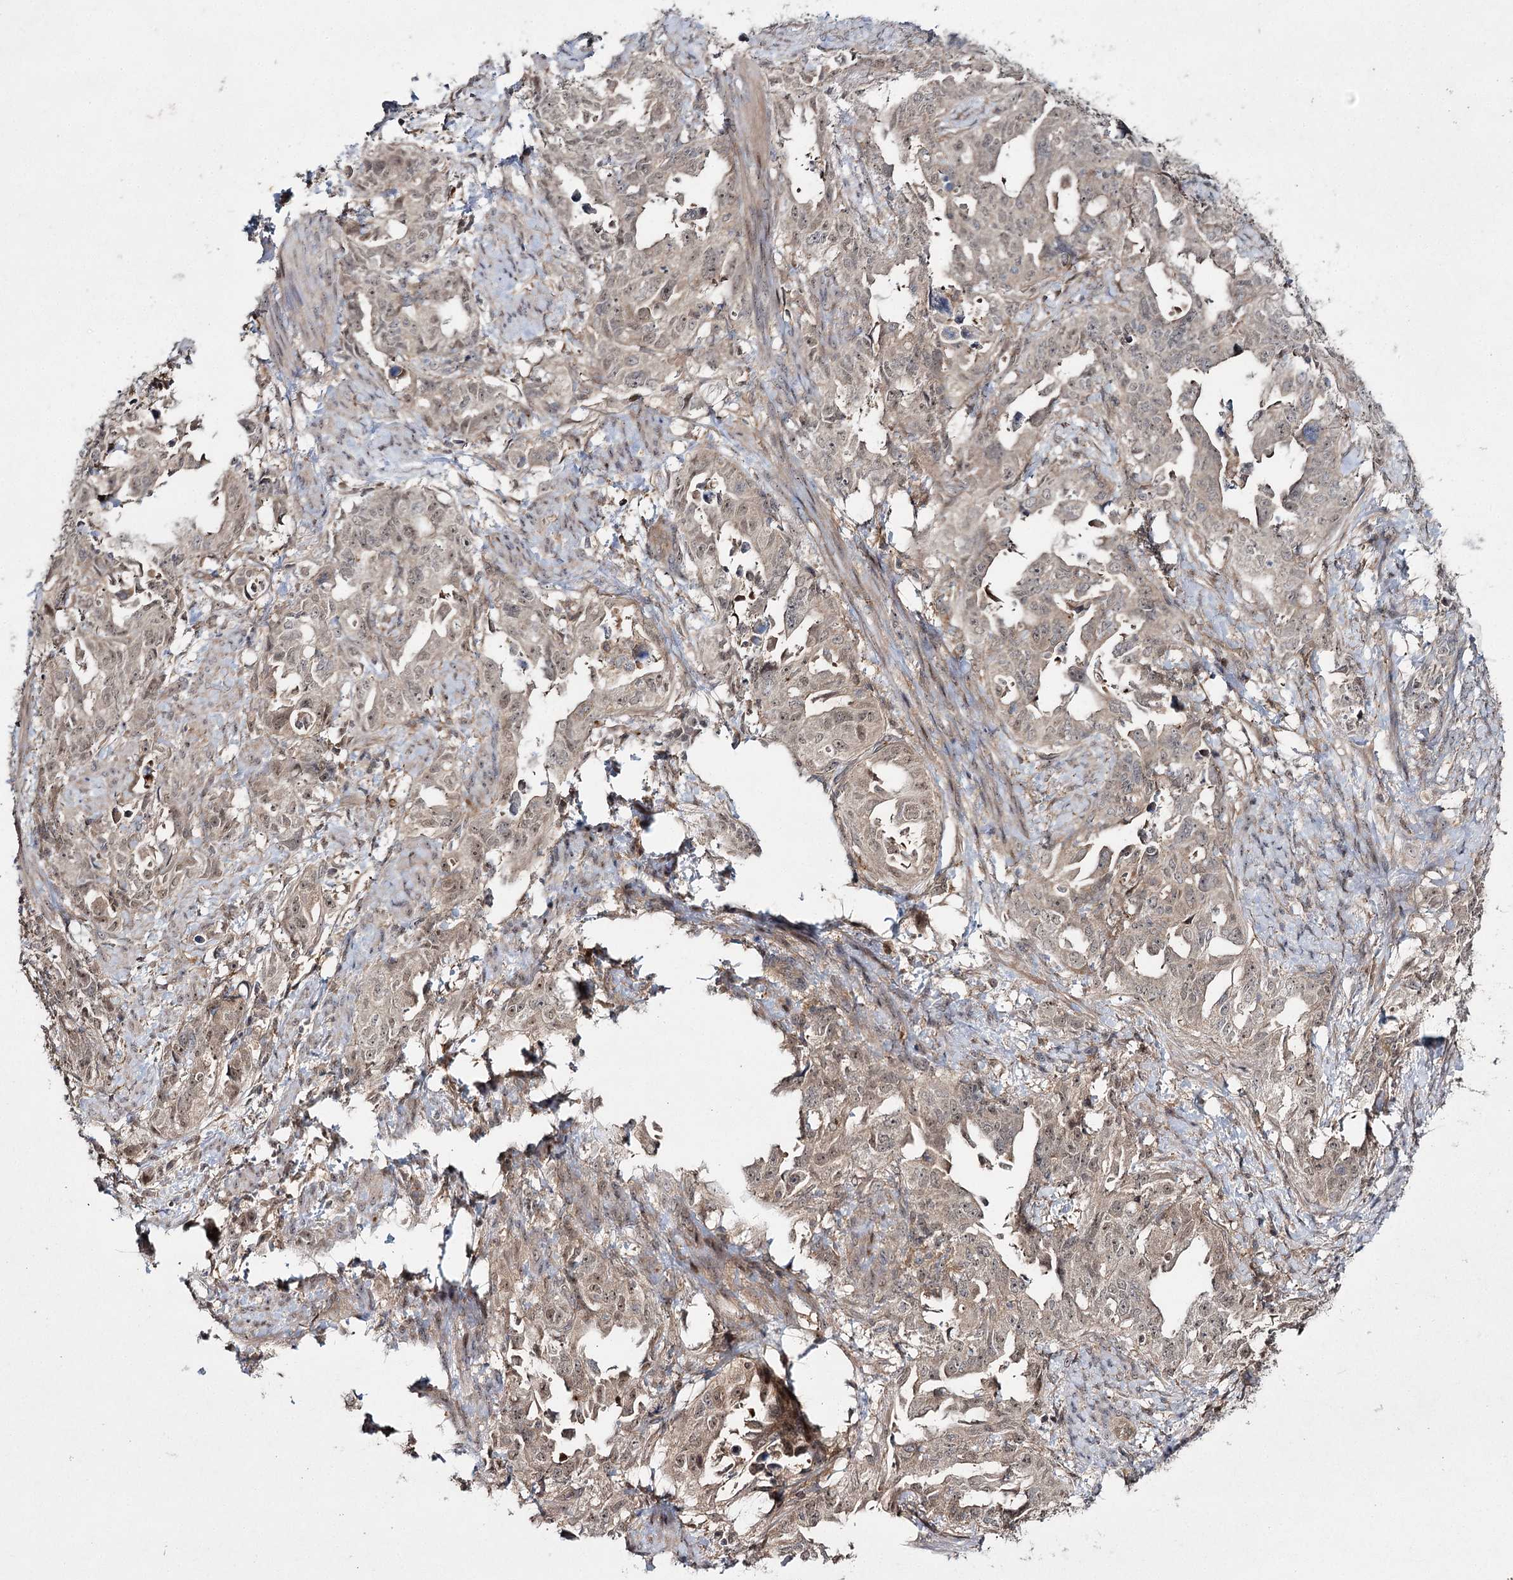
{"staining": {"intensity": "weak", "quantity": "25%-75%", "location": "cytoplasmic/membranous,nuclear"}, "tissue": "endometrial cancer", "cell_type": "Tumor cells", "image_type": "cancer", "snomed": [{"axis": "morphology", "description": "Adenocarcinoma, NOS"}, {"axis": "topography", "description": "Endometrium"}], "caption": "Endometrial adenocarcinoma tissue reveals weak cytoplasmic/membranous and nuclear staining in approximately 25%-75% of tumor cells Using DAB (3,3'-diaminobenzidine) (brown) and hematoxylin (blue) stains, captured at high magnification using brightfield microscopy.", "gene": "WDR44", "patient": {"sex": "female", "age": 65}}